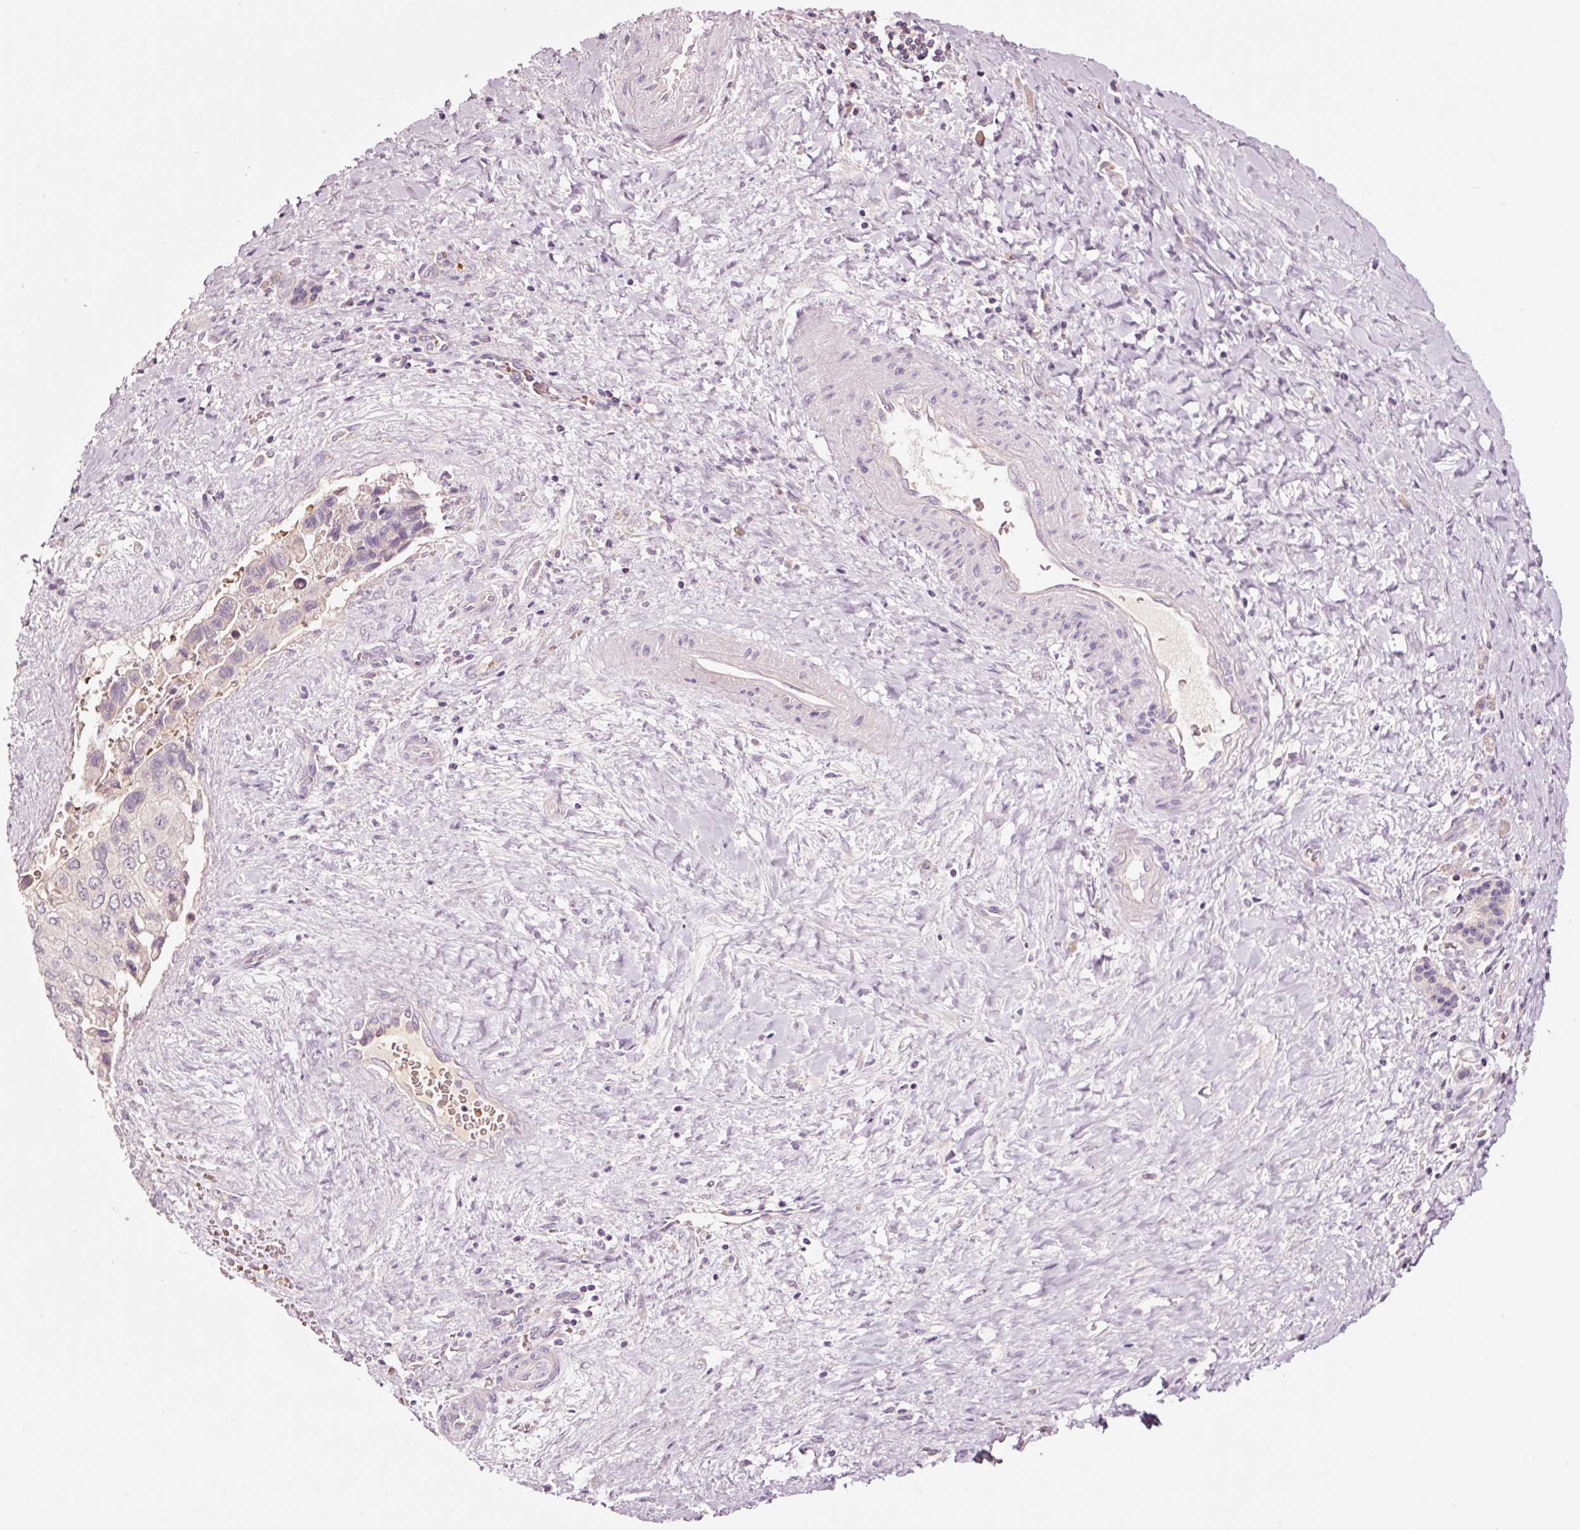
{"staining": {"intensity": "negative", "quantity": "none", "location": "none"}, "tissue": "pancreatic cancer", "cell_type": "Tumor cells", "image_type": "cancer", "snomed": [{"axis": "morphology", "description": "Adenocarcinoma, NOS"}, {"axis": "topography", "description": "Pancreas"}], "caption": "Immunohistochemistry (IHC) of adenocarcinoma (pancreatic) displays no positivity in tumor cells.", "gene": "LDHAL6B", "patient": {"sex": "male", "age": 51}}